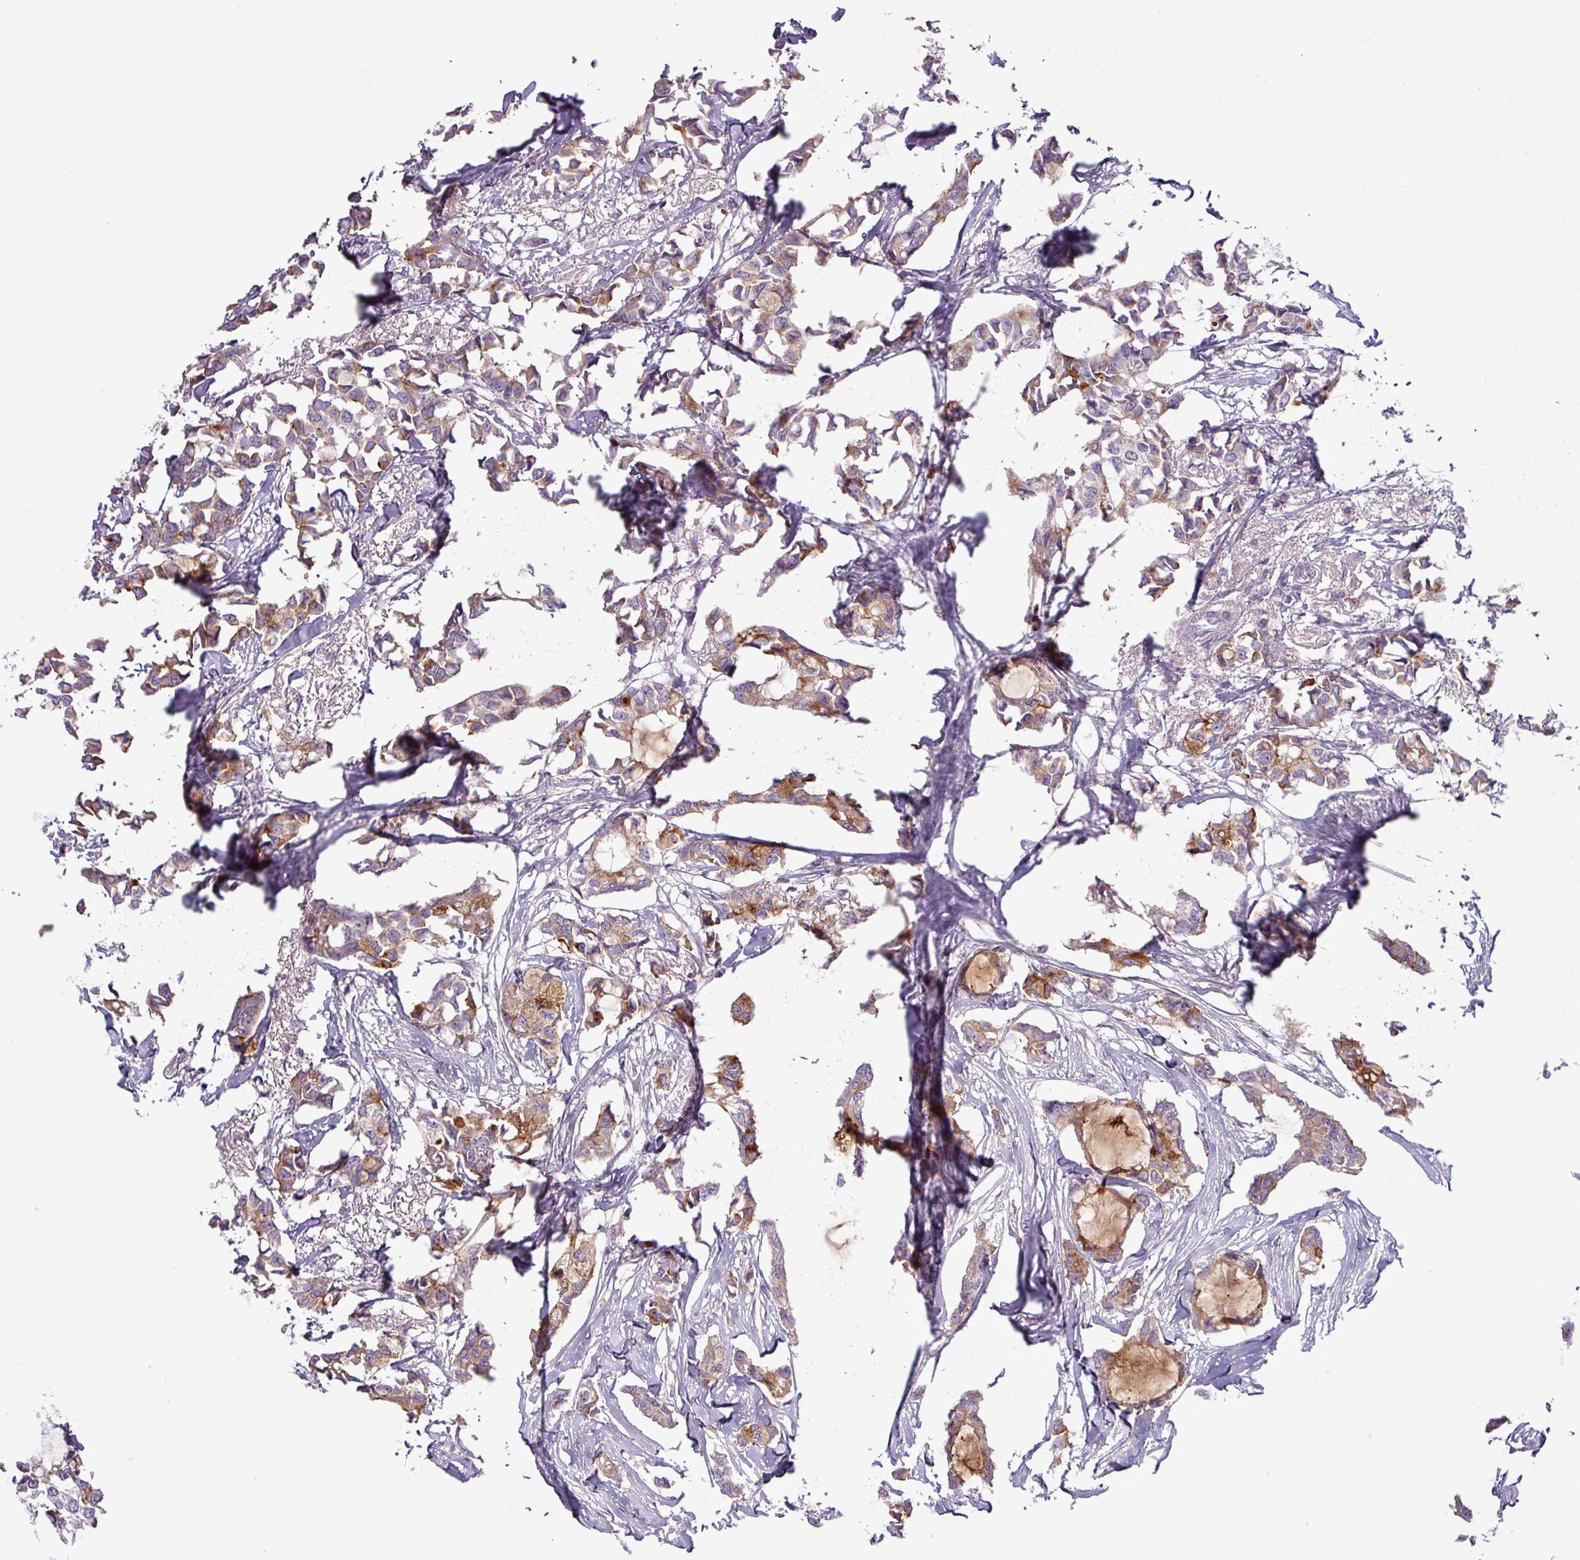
{"staining": {"intensity": "moderate", "quantity": ">75%", "location": "cytoplasmic/membranous"}, "tissue": "breast cancer", "cell_type": "Tumor cells", "image_type": "cancer", "snomed": [{"axis": "morphology", "description": "Duct carcinoma"}, {"axis": "topography", "description": "Breast"}], "caption": "An IHC image of neoplastic tissue is shown. Protein staining in brown shows moderate cytoplasmic/membranous positivity in breast invasive ductal carcinoma within tumor cells.", "gene": "C4B", "patient": {"sex": "female", "age": 73}}